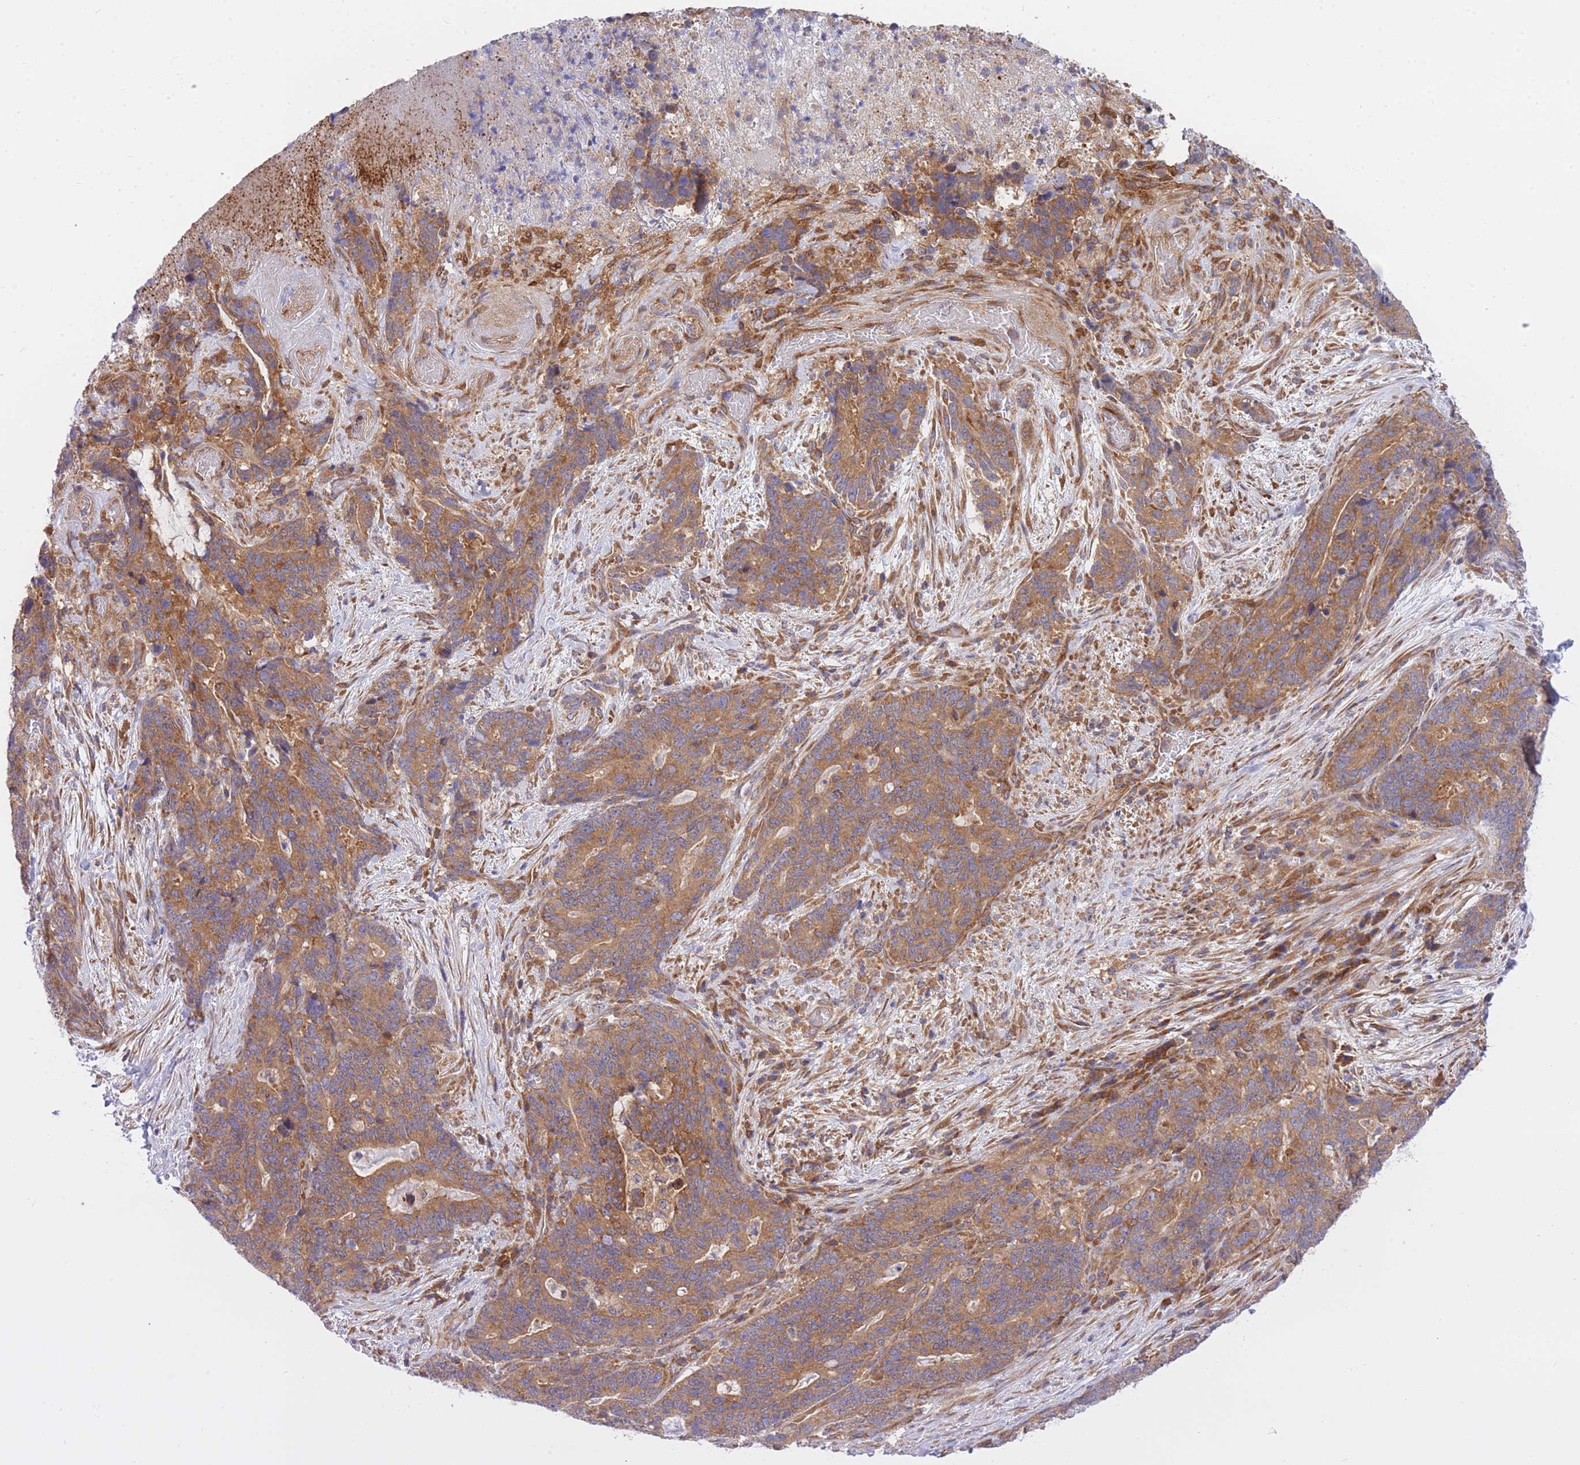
{"staining": {"intensity": "moderate", "quantity": ">75%", "location": "cytoplasmic/membranous"}, "tissue": "stomach cancer", "cell_type": "Tumor cells", "image_type": "cancer", "snomed": [{"axis": "morphology", "description": "Normal tissue, NOS"}, {"axis": "morphology", "description": "Adenocarcinoma, NOS"}, {"axis": "topography", "description": "Stomach"}], "caption": "Immunohistochemistry photomicrograph of neoplastic tissue: stomach cancer stained using immunohistochemistry (IHC) exhibits medium levels of moderate protein expression localized specifically in the cytoplasmic/membranous of tumor cells, appearing as a cytoplasmic/membranous brown color.", "gene": "EIF2B2", "patient": {"sex": "female", "age": 64}}